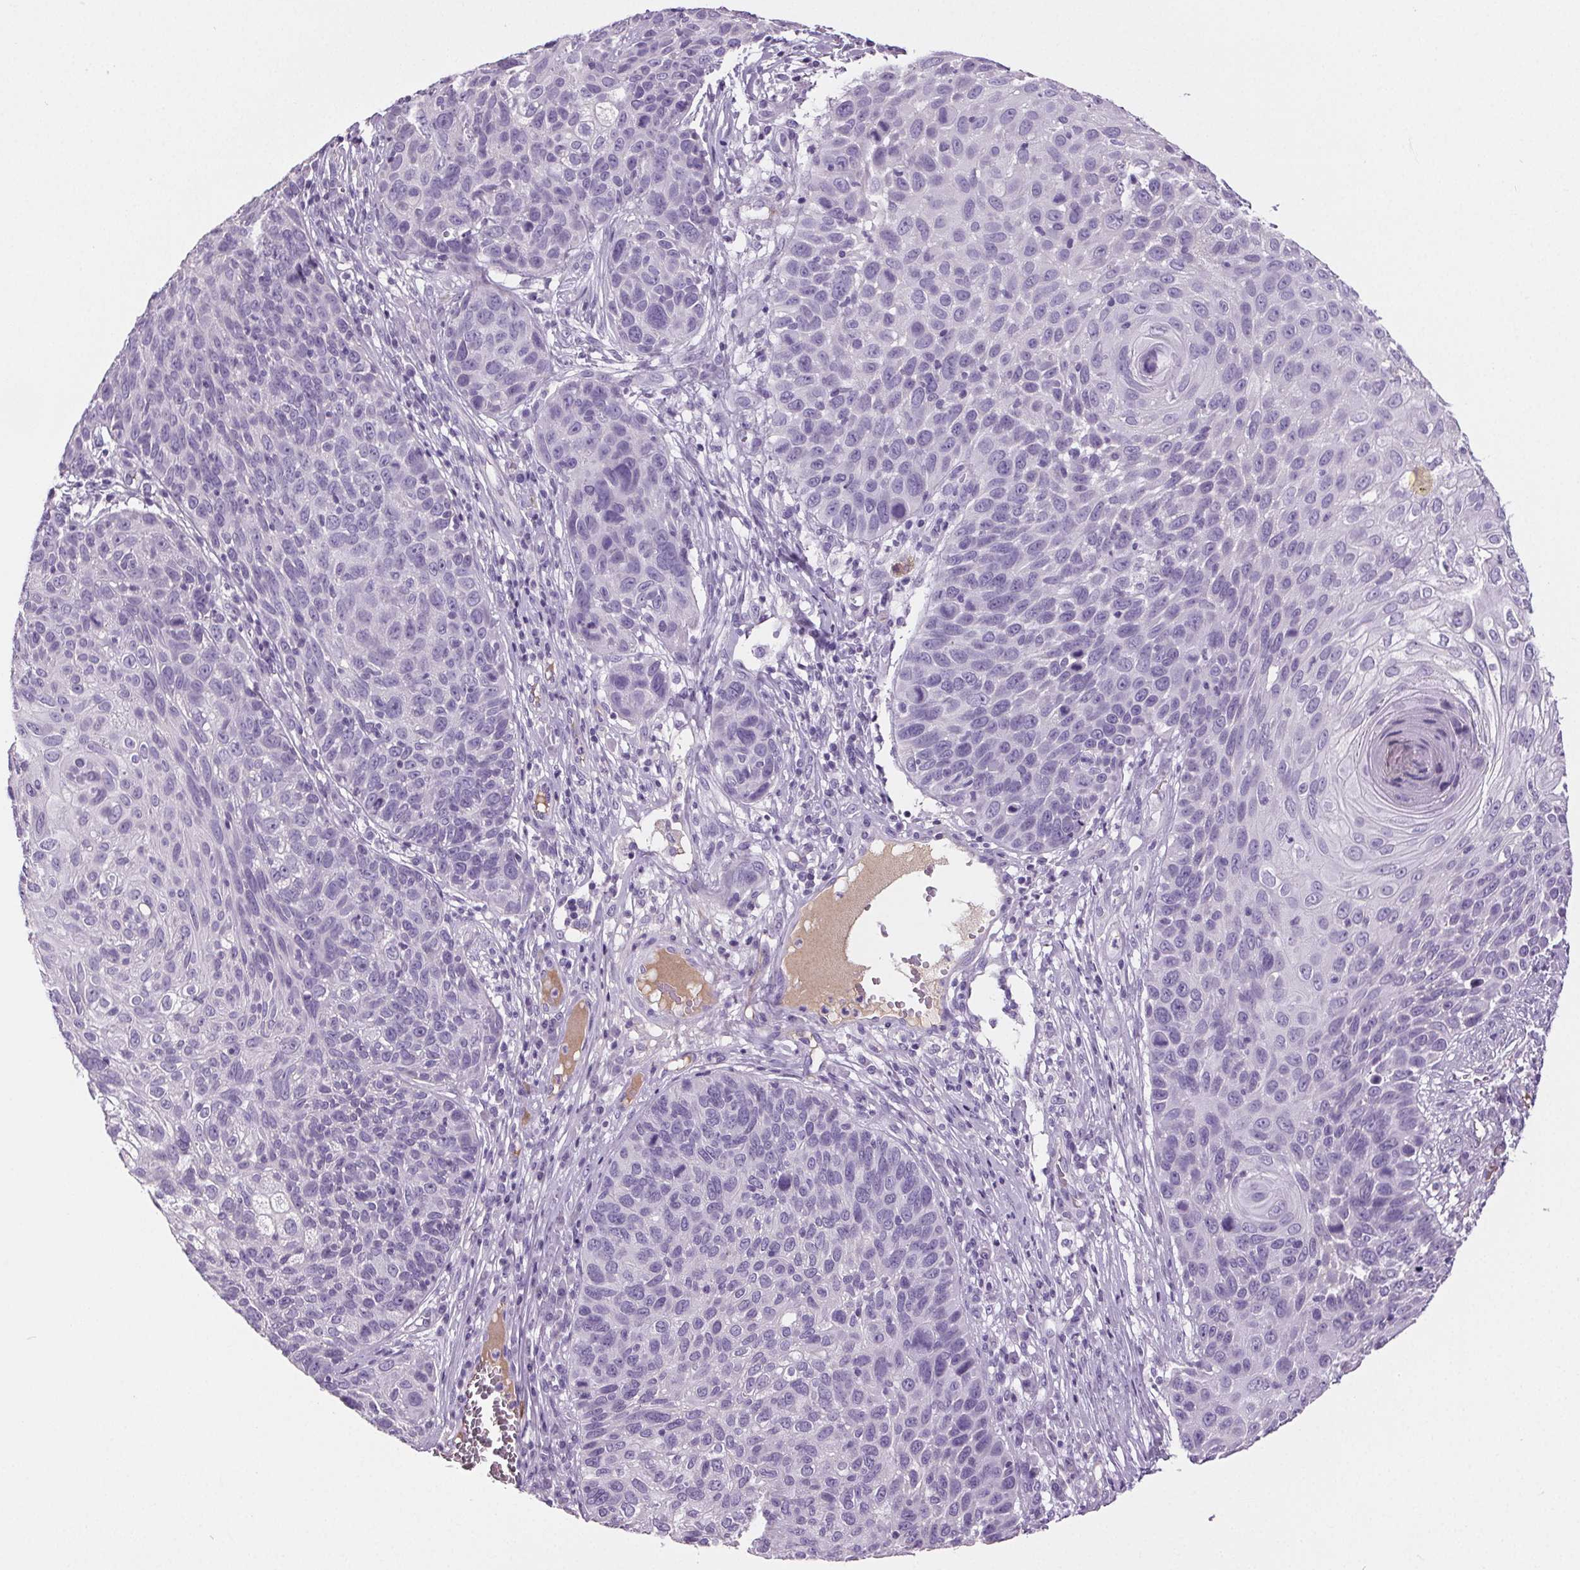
{"staining": {"intensity": "negative", "quantity": "none", "location": "none"}, "tissue": "skin cancer", "cell_type": "Tumor cells", "image_type": "cancer", "snomed": [{"axis": "morphology", "description": "Squamous cell carcinoma, NOS"}, {"axis": "topography", "description": "Skin"}], "caption": "Squamous cell carcinoma (skin) was stained to show a protein in brown. There is no significant positivity in tumor cells.", "gene": "CD5L", "patient": {"sex": "male", "age": 92}}